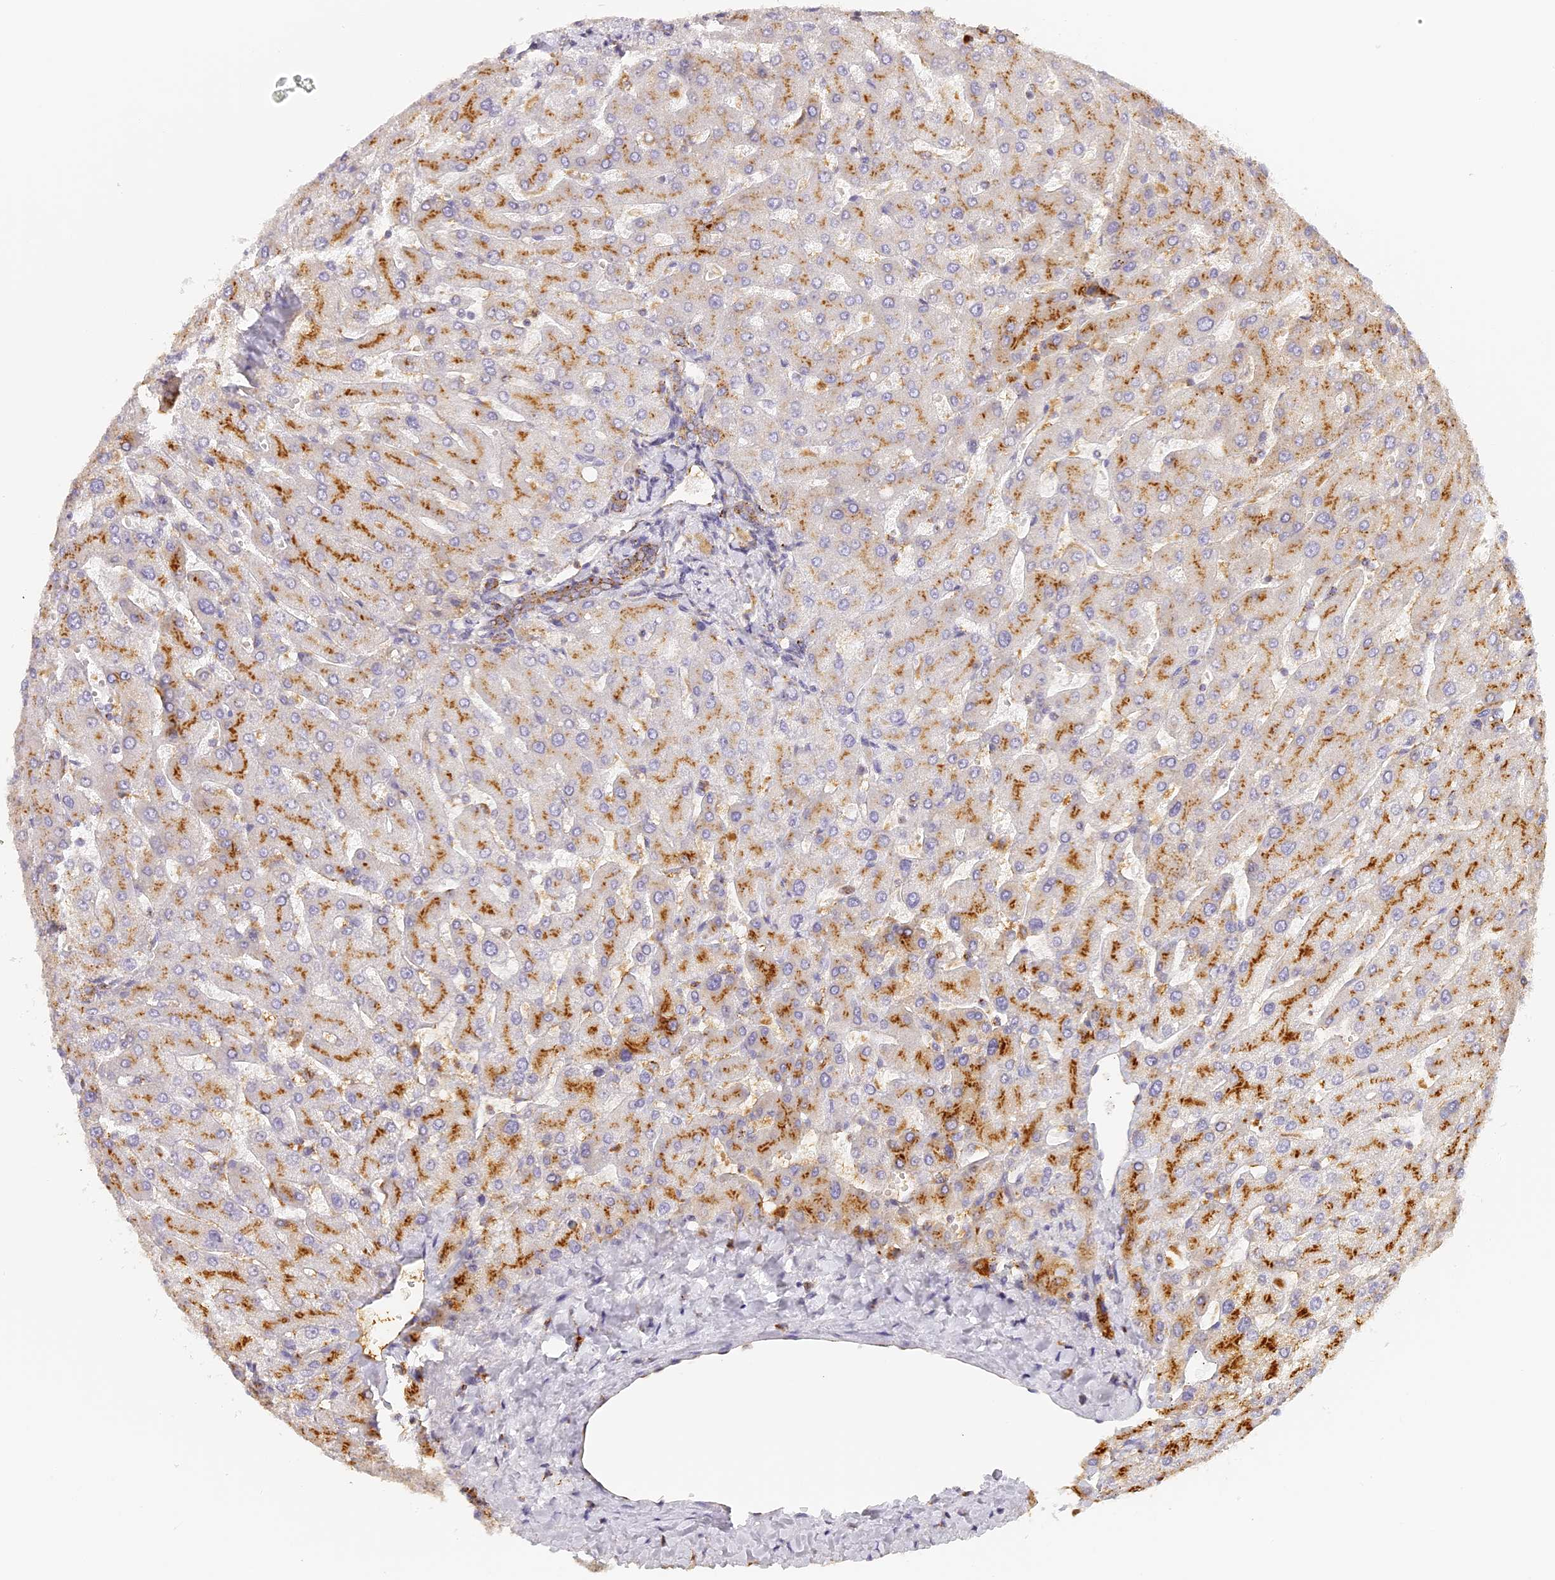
{"staining": {"intensity": "moderate", "quantity": ">75%", "location": "cytoplasmic/membranous"}, "tissue": "liver", "cell_type": "Cholangiocytes", "image_type": "normal", "snomed": [{"axis": "morphology", "description": "Normal tissue, NOS"}, {"axis": "topography", "description": "Liver"}], "caption": "DAB (3,3'-diaminobenzidine) immunohistochemical staining of unremarkable liver reveals moderate cytoplasmic/membranous protein staining in about >75% of cholangiocytes.", "gene": "LAMP2", "patient": {"sex": "male", "age": 55}}